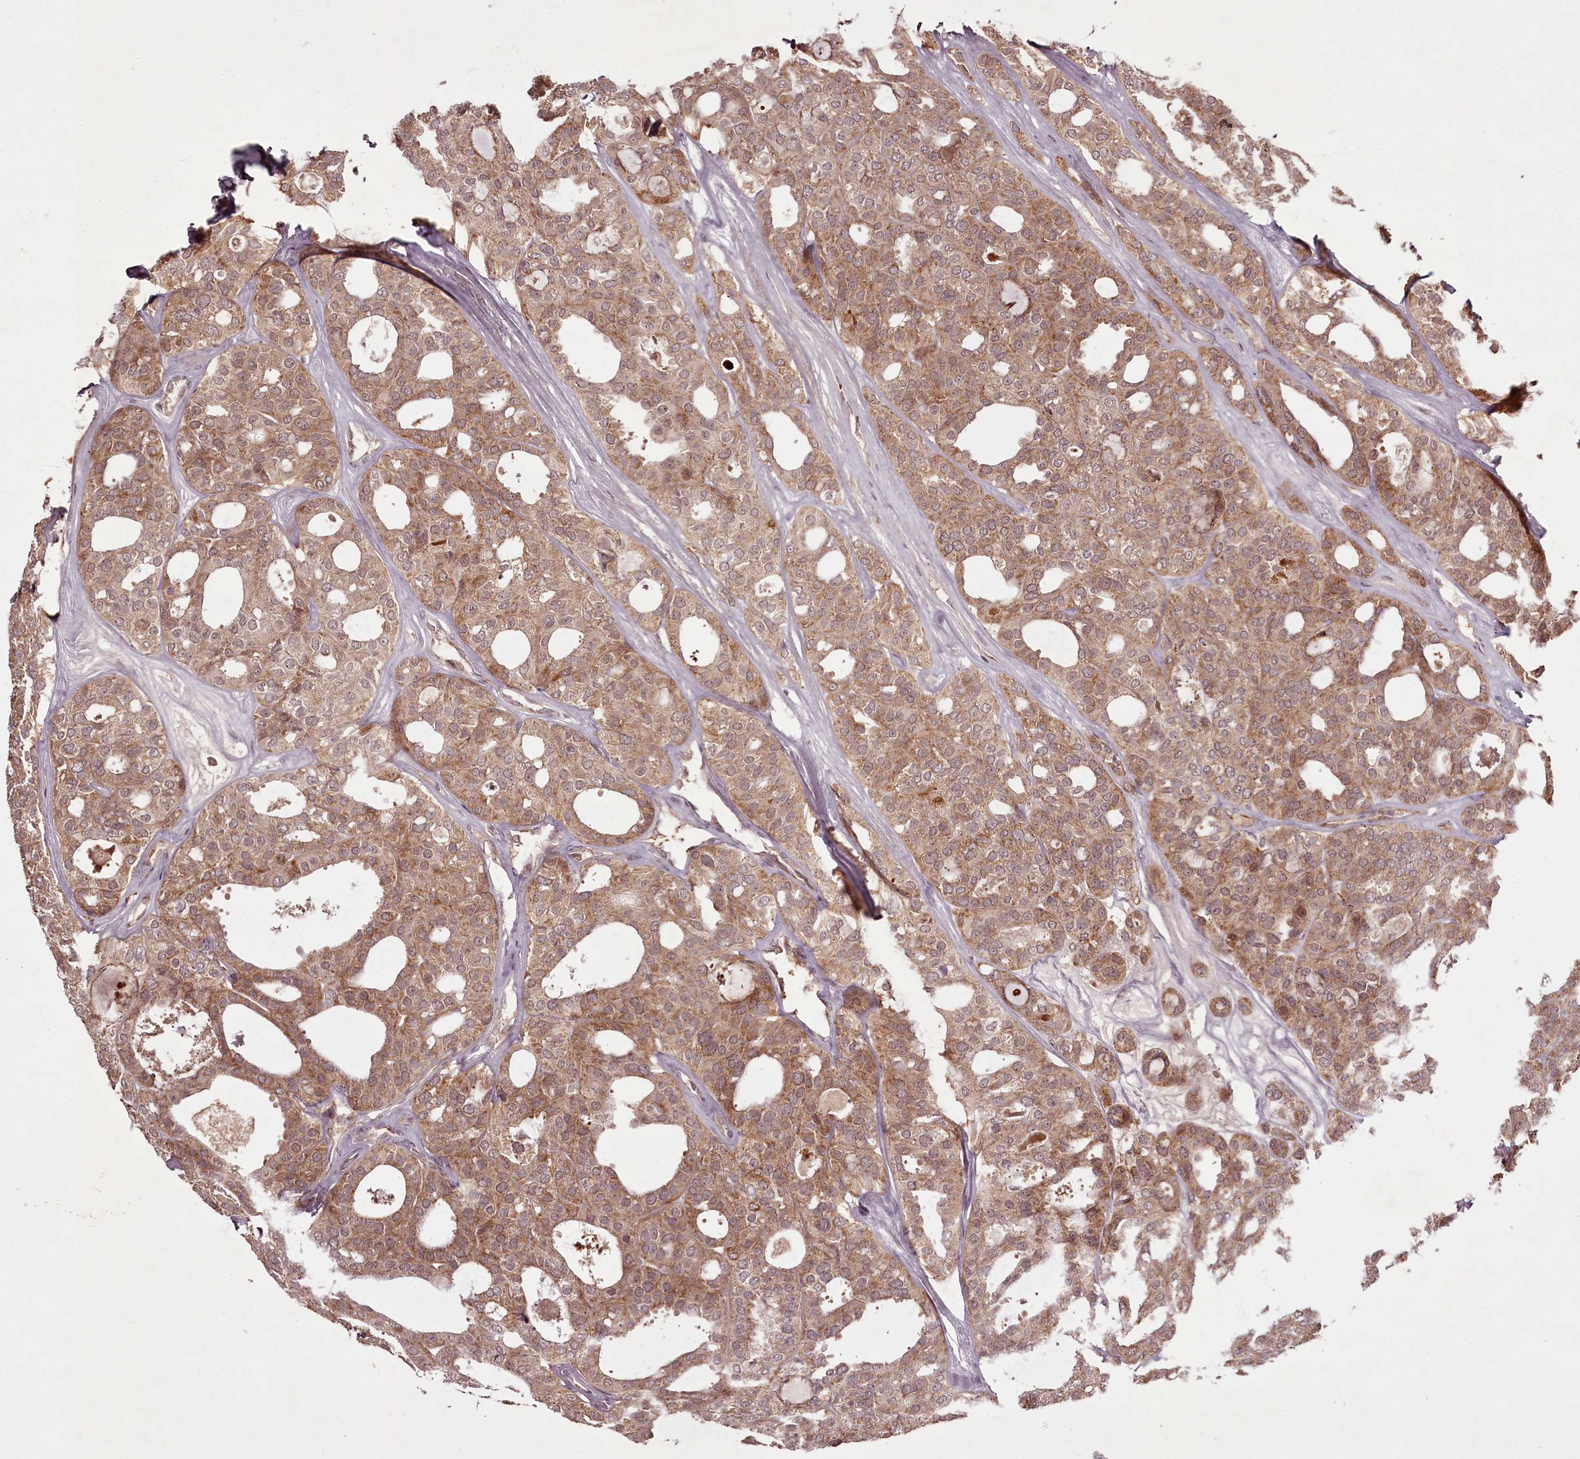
{"staining": {"intensity": "moderate", "quantity": ">75%", "location": "cytoplasmic/membranous"}, "tissue": "thyroid cancer", "cell_type": "Tumor cells", "image_type": "cancer", "snomed": [{"axis": "morphology", "description": "Follicular adenoma carcinoma, NOS"}, {"axis": "topography", "description": "Thyroid gland"}], "caption": "The histopathology image displays a brown stain indicating the presence of a protein in the cytoplasmic/membranous of tumor cells in thyroid follicular adenoma carcinoma.", "gene": "PCBP2", "patient": {"sex": "male", "age": 75}}